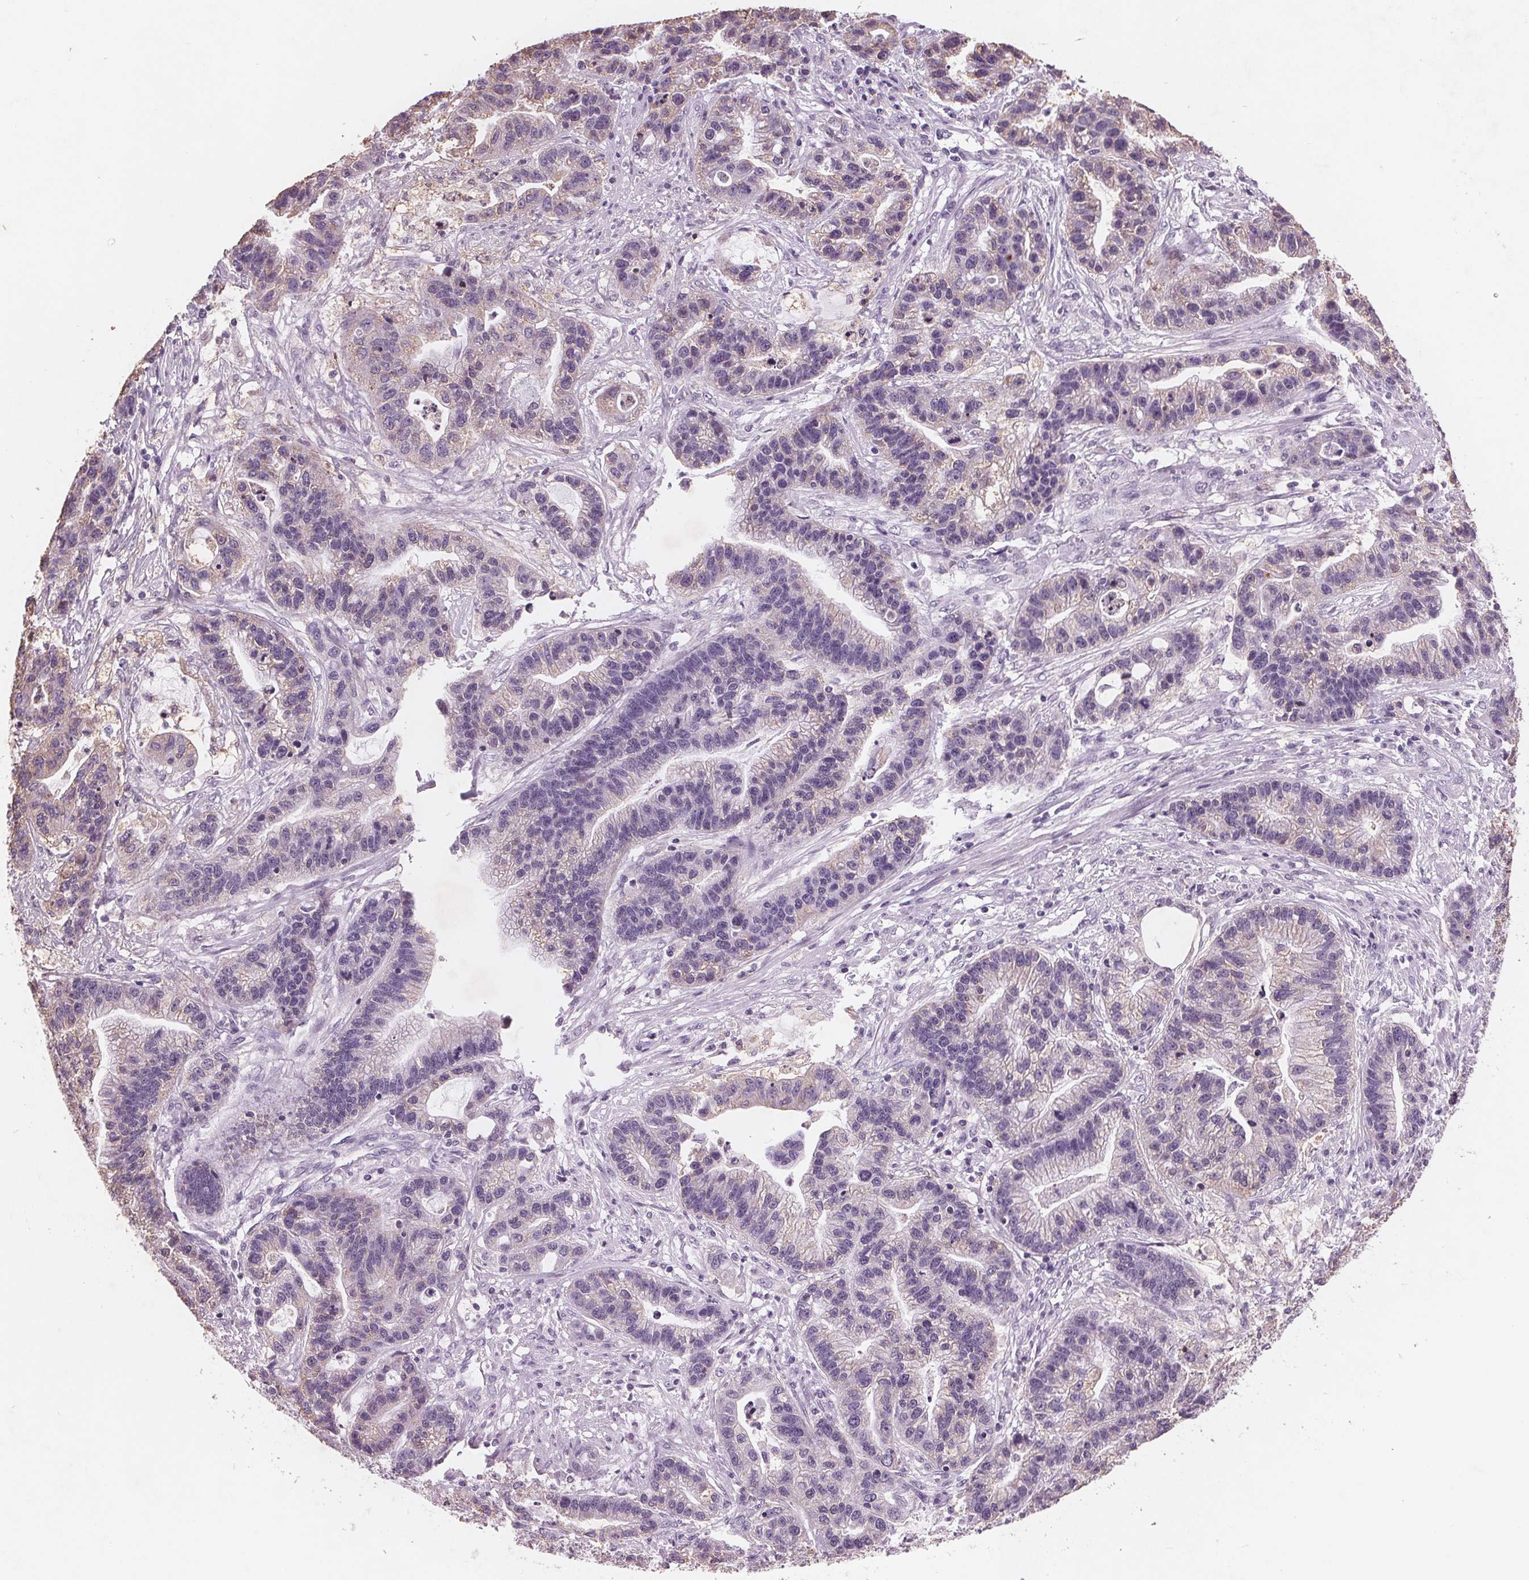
{"staining": {"intensity": "negative", "quantity": "none", "location": "none"}, "tissue": "stomach cancer", "cell_type": "Tumor cells", "image_type": "cancer", "snomed": [{"axis": "morphology", "description": "Adenocarcinoma, NOS"}, {"axis": "topography", "description": "Stomach"}], "caption": "Immunohistochemistry (IHC) histopathology image of stomach cancer (adenocarcinoma) stained for a protein (brown), which reveals no expression in tumor cells.", "gene": "PTPN14", "patient": {"sex": "male", "age": 83}}